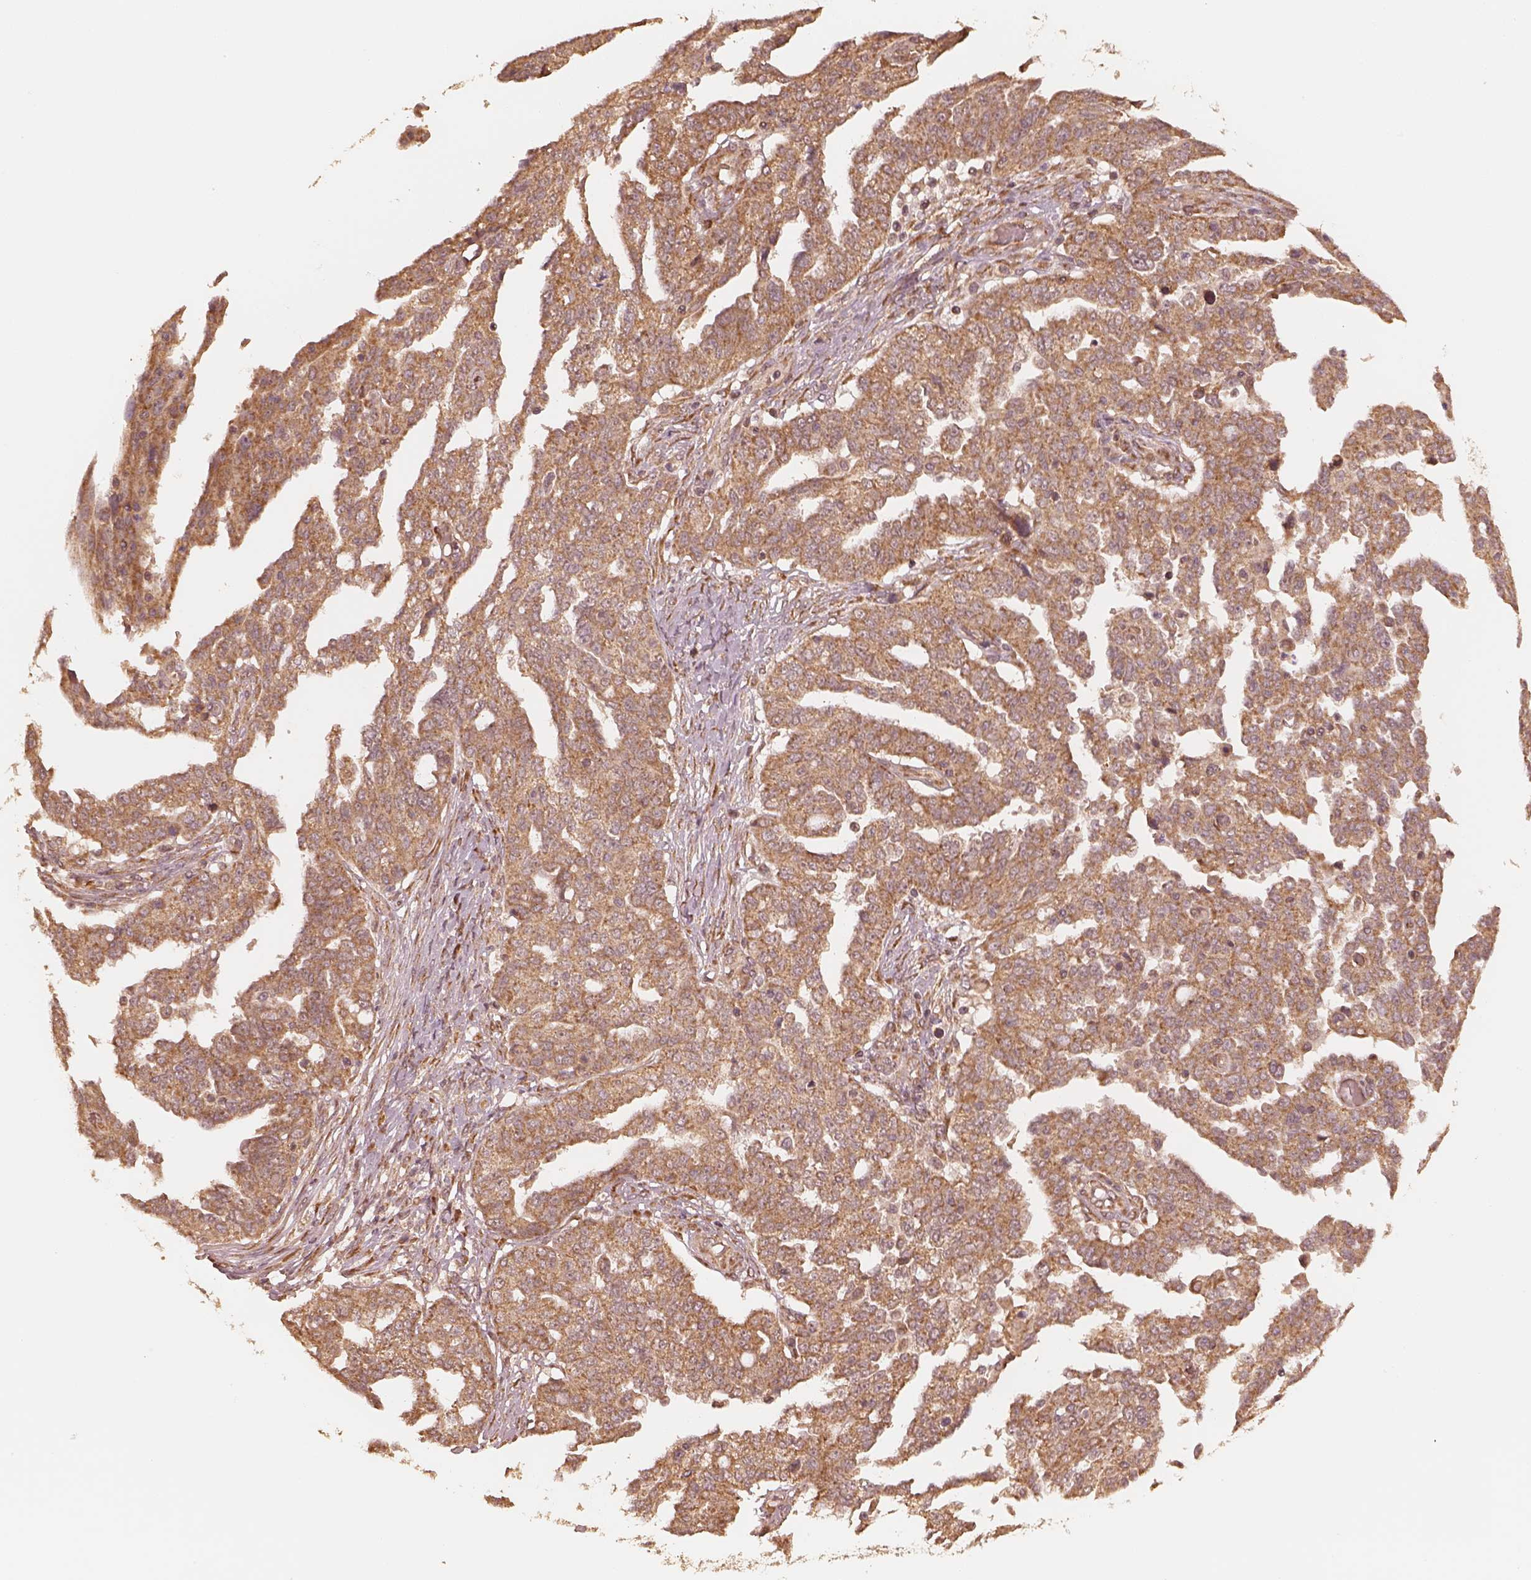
{"staining": {"intensity": "moderate", "quantity": ">75%", "location": "cytoplasmic/membranous"}, "tissue": "ovarian cancer", "cell_type": "Tumor cells", "image_type": "cancer", "snomed": [{"axis": "morphology", "description": "Cystadenocarcinoma, serous, NOS"}, {"axis": "topography", "description": "Ovary"}], "caption": "Protein staining of ovarian cancer (serous cystadenocarcinoma) tissue shows moderate cytoplasmic/membranous positivity in approximately >75% of tumor cells.", "gene": "DNAJC25", "patient": {"sex": "female", "age": 67}}